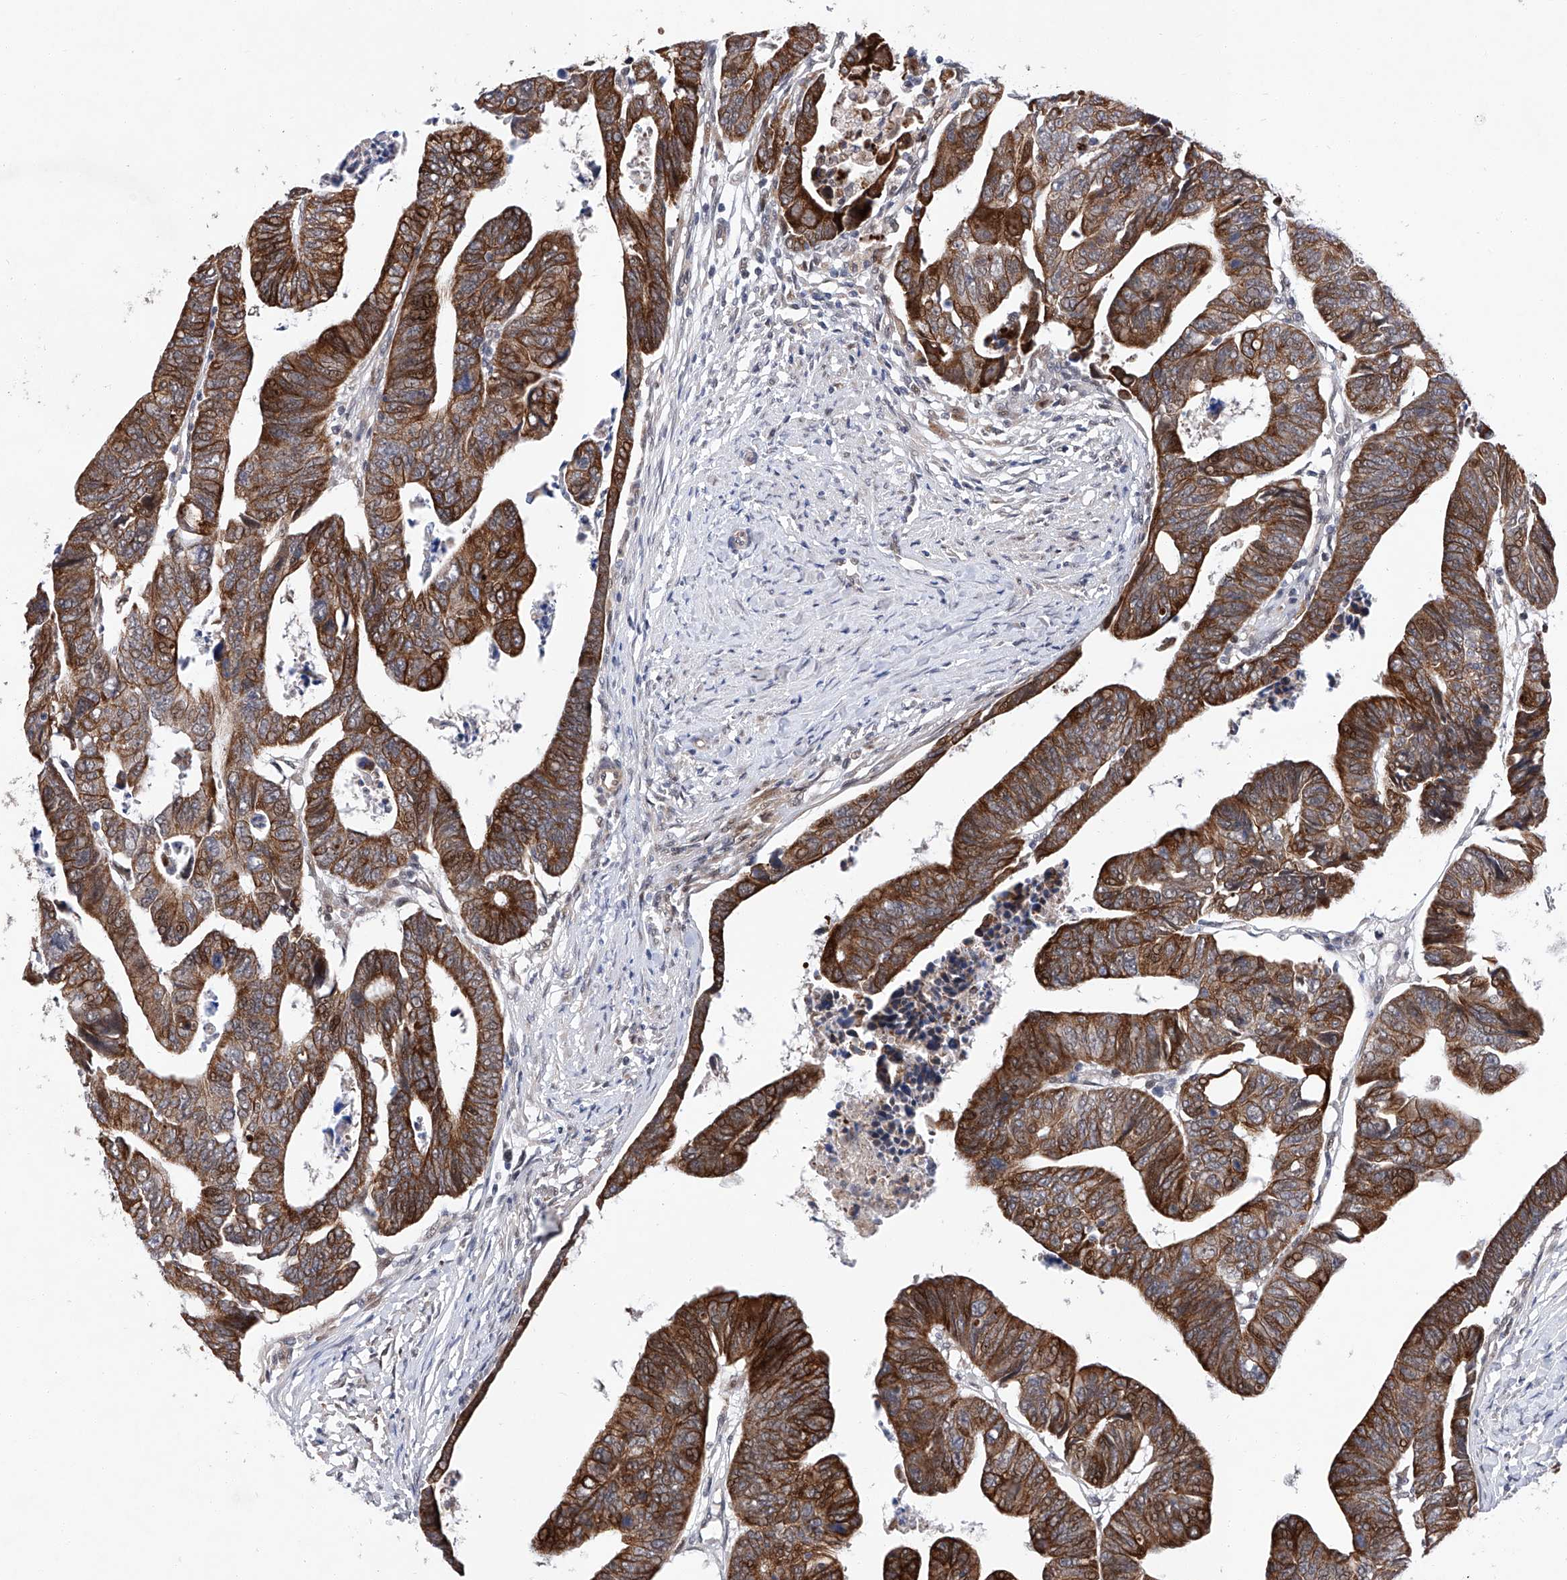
{"staining": {"intensity": "strong", "quantity": ">75%", "location": "cytoplasmic/membranous"}, "tissue": "colorectal cancer", "cell_type": "Tumor cells", "image_type": "cancer", "snomed": [{"axis": "morphology", "description": "Adenocarcinoma, NOS"}, {"axis": "topography", "description": "Rectum"}], "caption": "Brown immunohistochemical staining in human adenocarcinoma (colorectal) shows strong cytoplasmic/membranous positivity in approximately >75% of tumor cells.", "gene": "FARP2", "patient": {"sex": "female", "age": 65}}